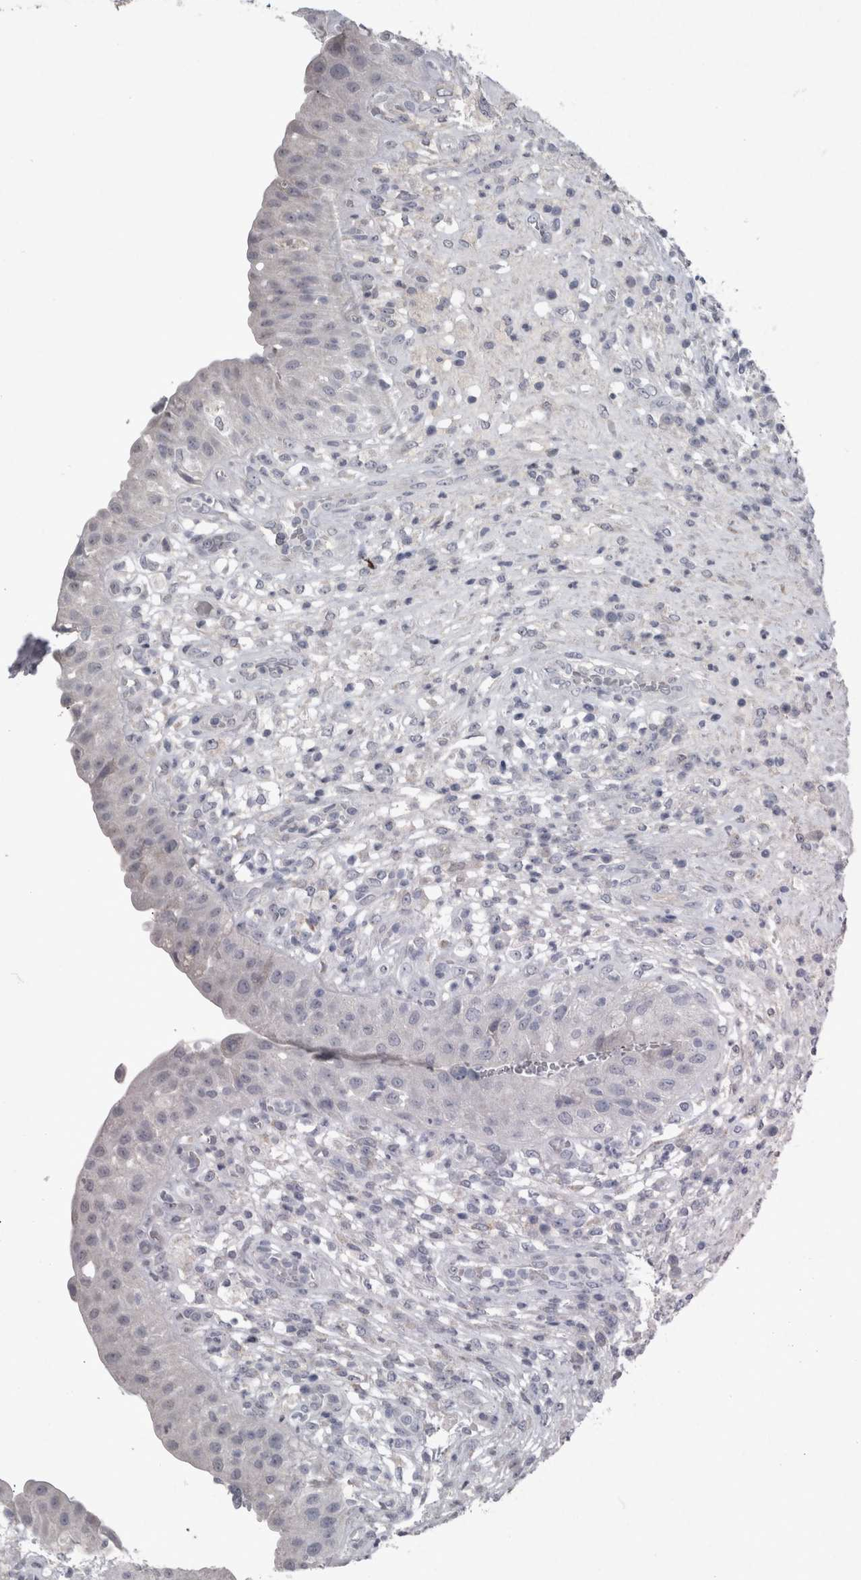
{"staining": {"intensity": "negative", "quantity": "none", "location": "none"}, "tissue": "urinary bladder", "cell_type": "Urothelial cells", "image_type": "normal", "snomed": [{"axis": "morphology", "description": "Normal tissue, NOS"}, {"axis": "topography", "description": "Urinary bladder"}], "caption": "Immunohistochemistry (IHC) photomicrograph of unremarkable urinary bladder stained for a protein (brown), which displays no positivity in urothelial cells.", "gene": "PDX1", "patient": {"sex": "female", "age": 62}}